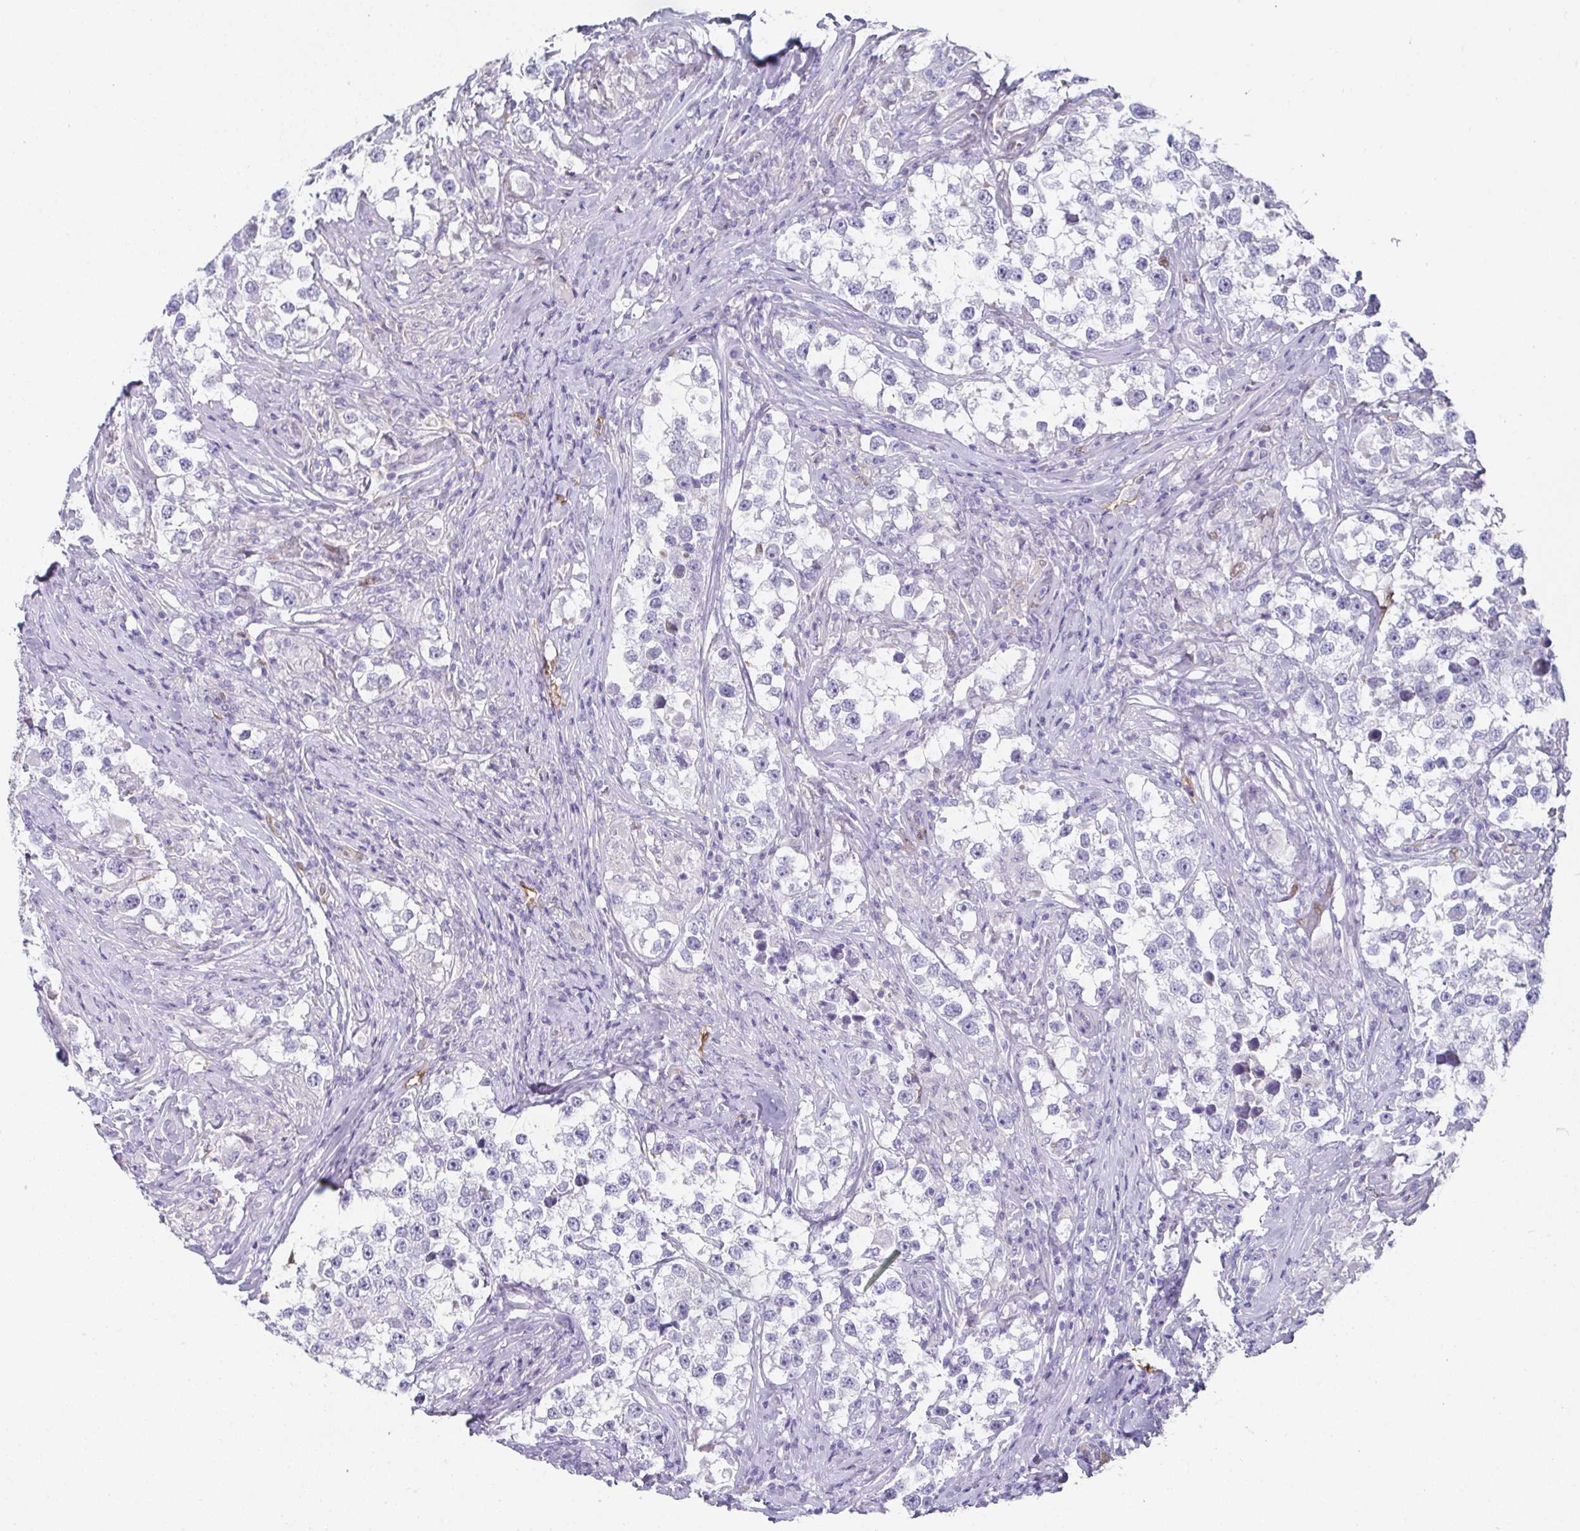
{"staining": {"intensity": "negative", "quantity": "none", "location": "none"}, "tissue": "testis cancer", "cell_type": "Tumor cells", "image_type": "cancer", "snomed": [{"axis": "morphology", "description": "Seminoma, NOS"}, {"axis": "topography", "description": "Testis"}], "caption": "DAB immunohistochemical staining of testis cancer (seminoma) exhibits no significant staining in tumor cells.", "gene": "RBP1", "patient": {"sex": "male", "age": 46}}